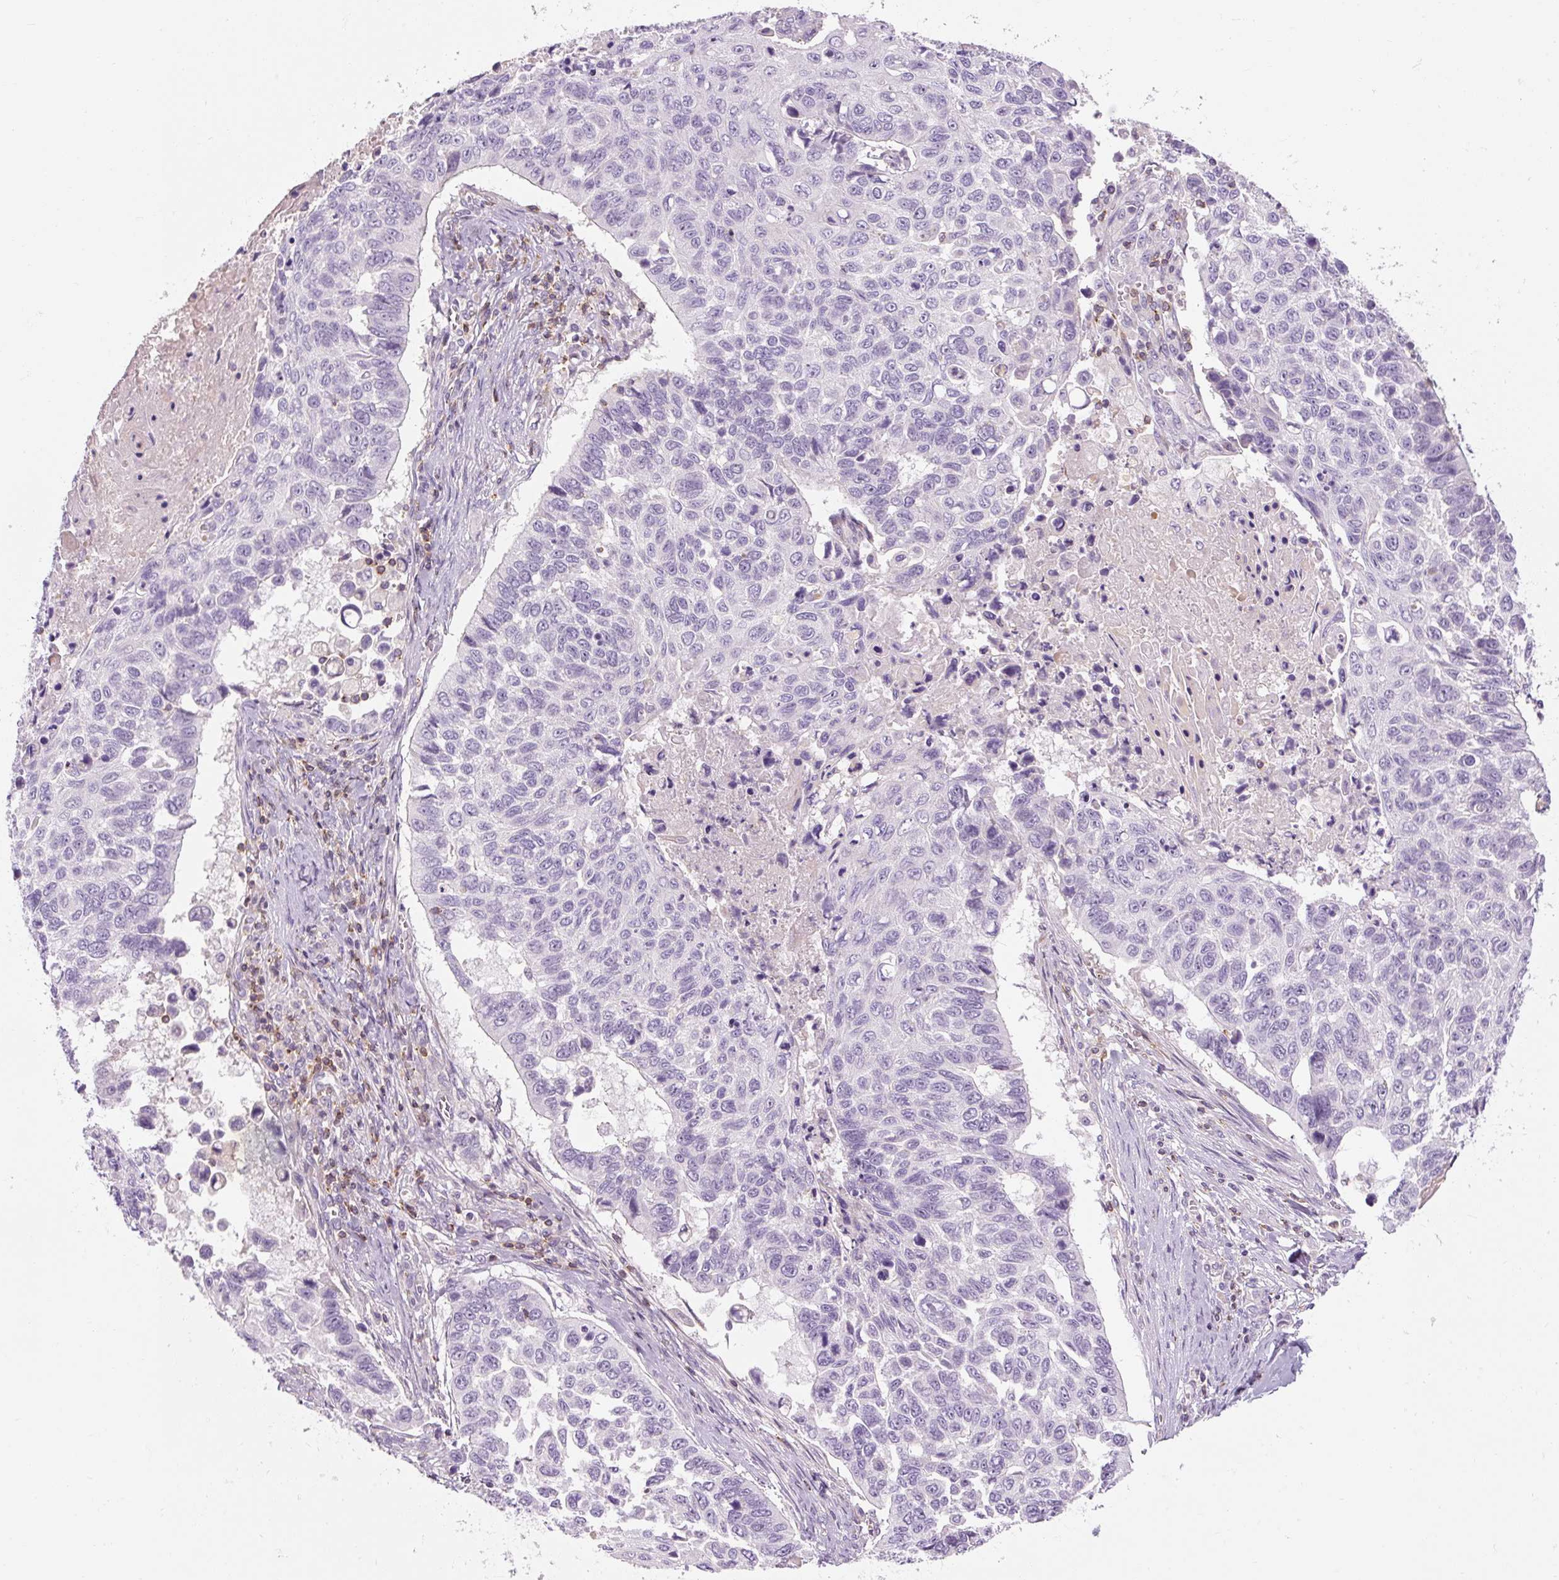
{"staining": {"intensity": "negative", "quantity": "none", "location": "none"}, "tissue": "lung cancer", "cell_type": "Tumor cells", "image_type": "cancer", "snomed": [{"axis": "morphology", "description": "Squamous cell carcinoma, NOS"}, {"axis": "topography", "description": "Lung"}], "caption": "A micrograph of human lung cancer (squamous cell carcinoma) is negative for staining in tumor cells.", "gene": "TIGD2", "patient": {"sex": "male", "age": 62}}